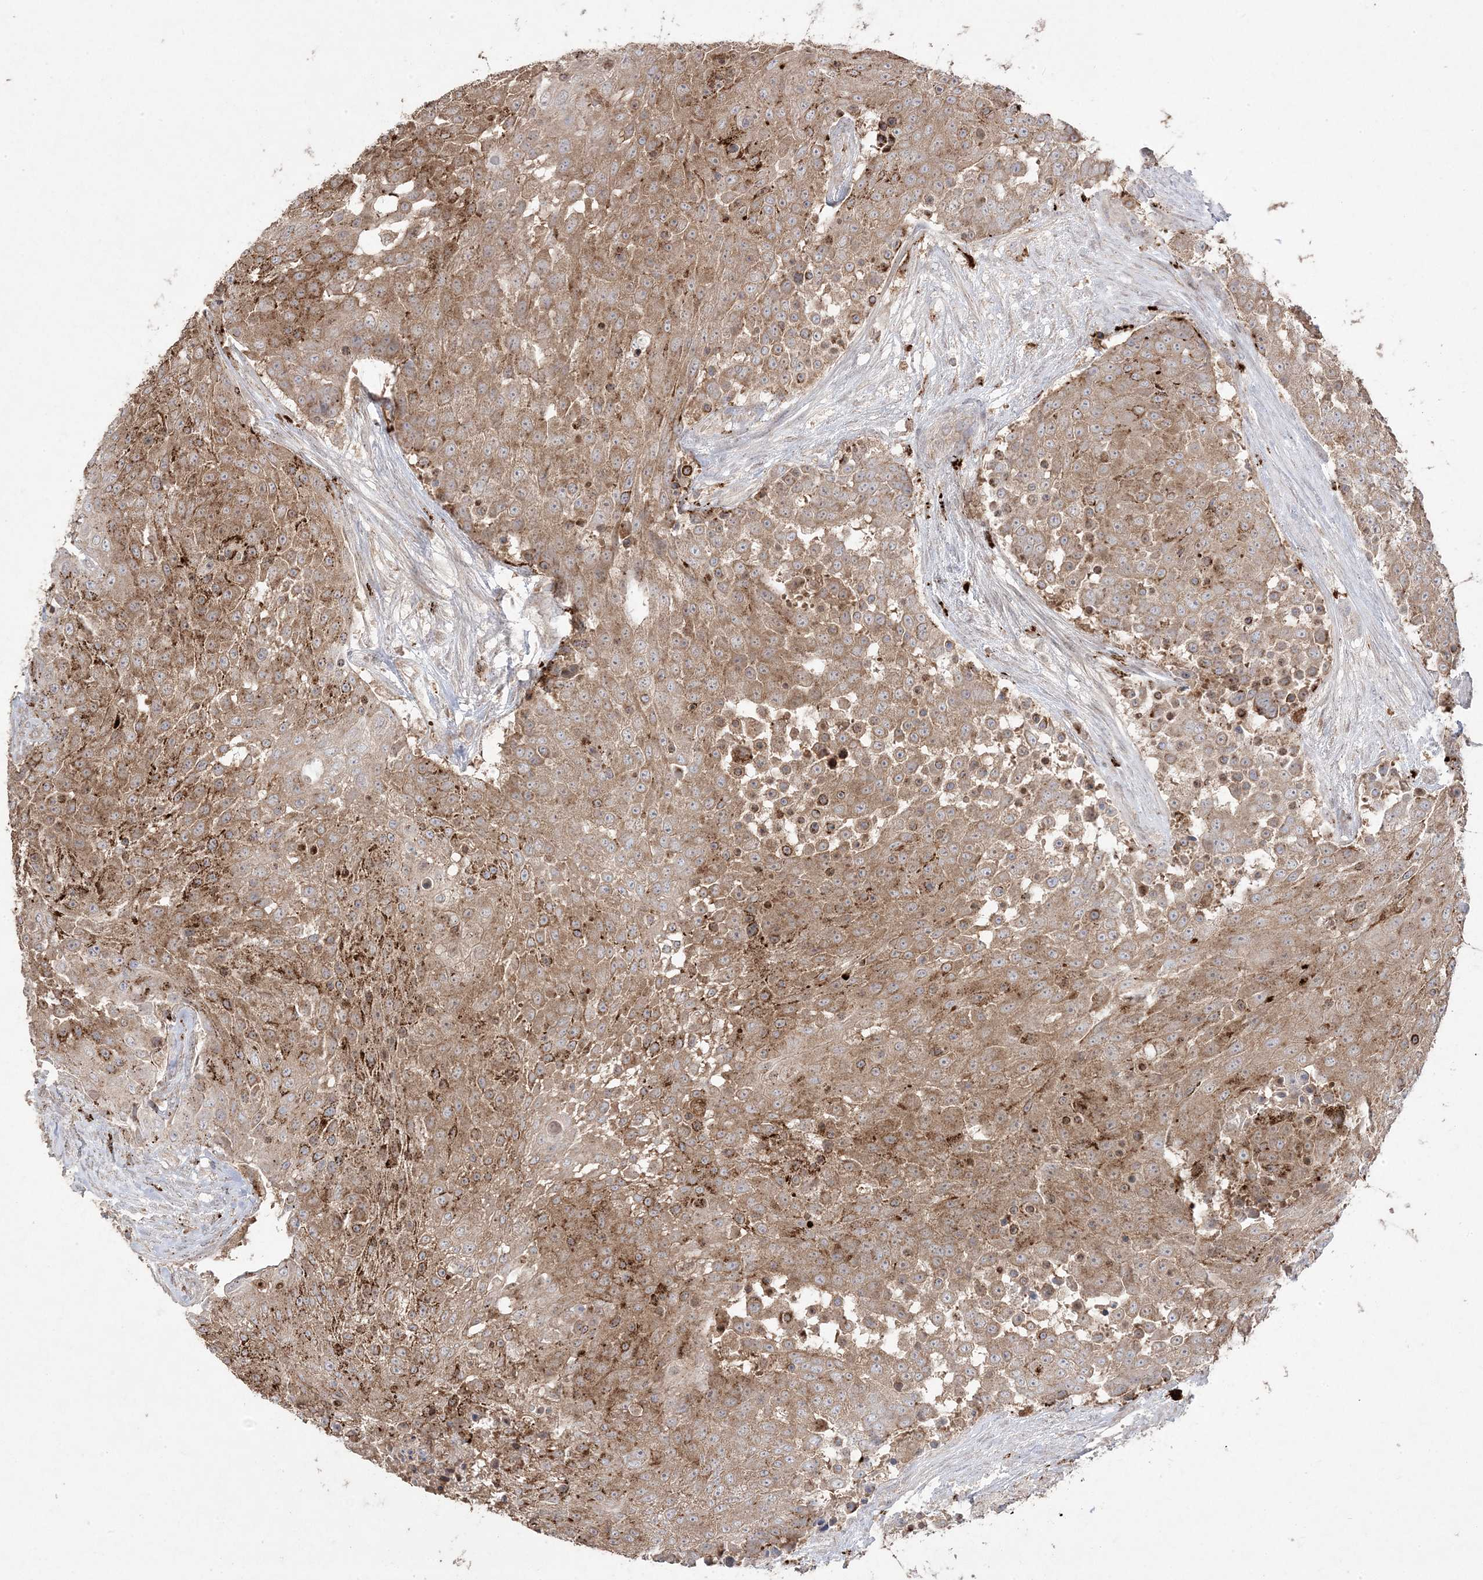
{"staining": {"intensity": "moderate", "quantity": ">75%", "location": "cytoplasmic/membranous"}, "tissue": "urothelial cancer", "cell_type": "Tumor cells", "image_type": "cancer", "snomed": [{"axis": "morphology", "description": "Urothelial carcinoma, High grade"}, {"axis": "topography", "description": "Urinary bladder"}], "caption": "Brown immunohistochemical staining in urothelial carcinoma (high-grade) reveals moderate cytoplasmic/membranous positivity in approximately >75% of tumor cells.", "gene": "PPOX", "patient": {"sex": "female", "age": 63}}